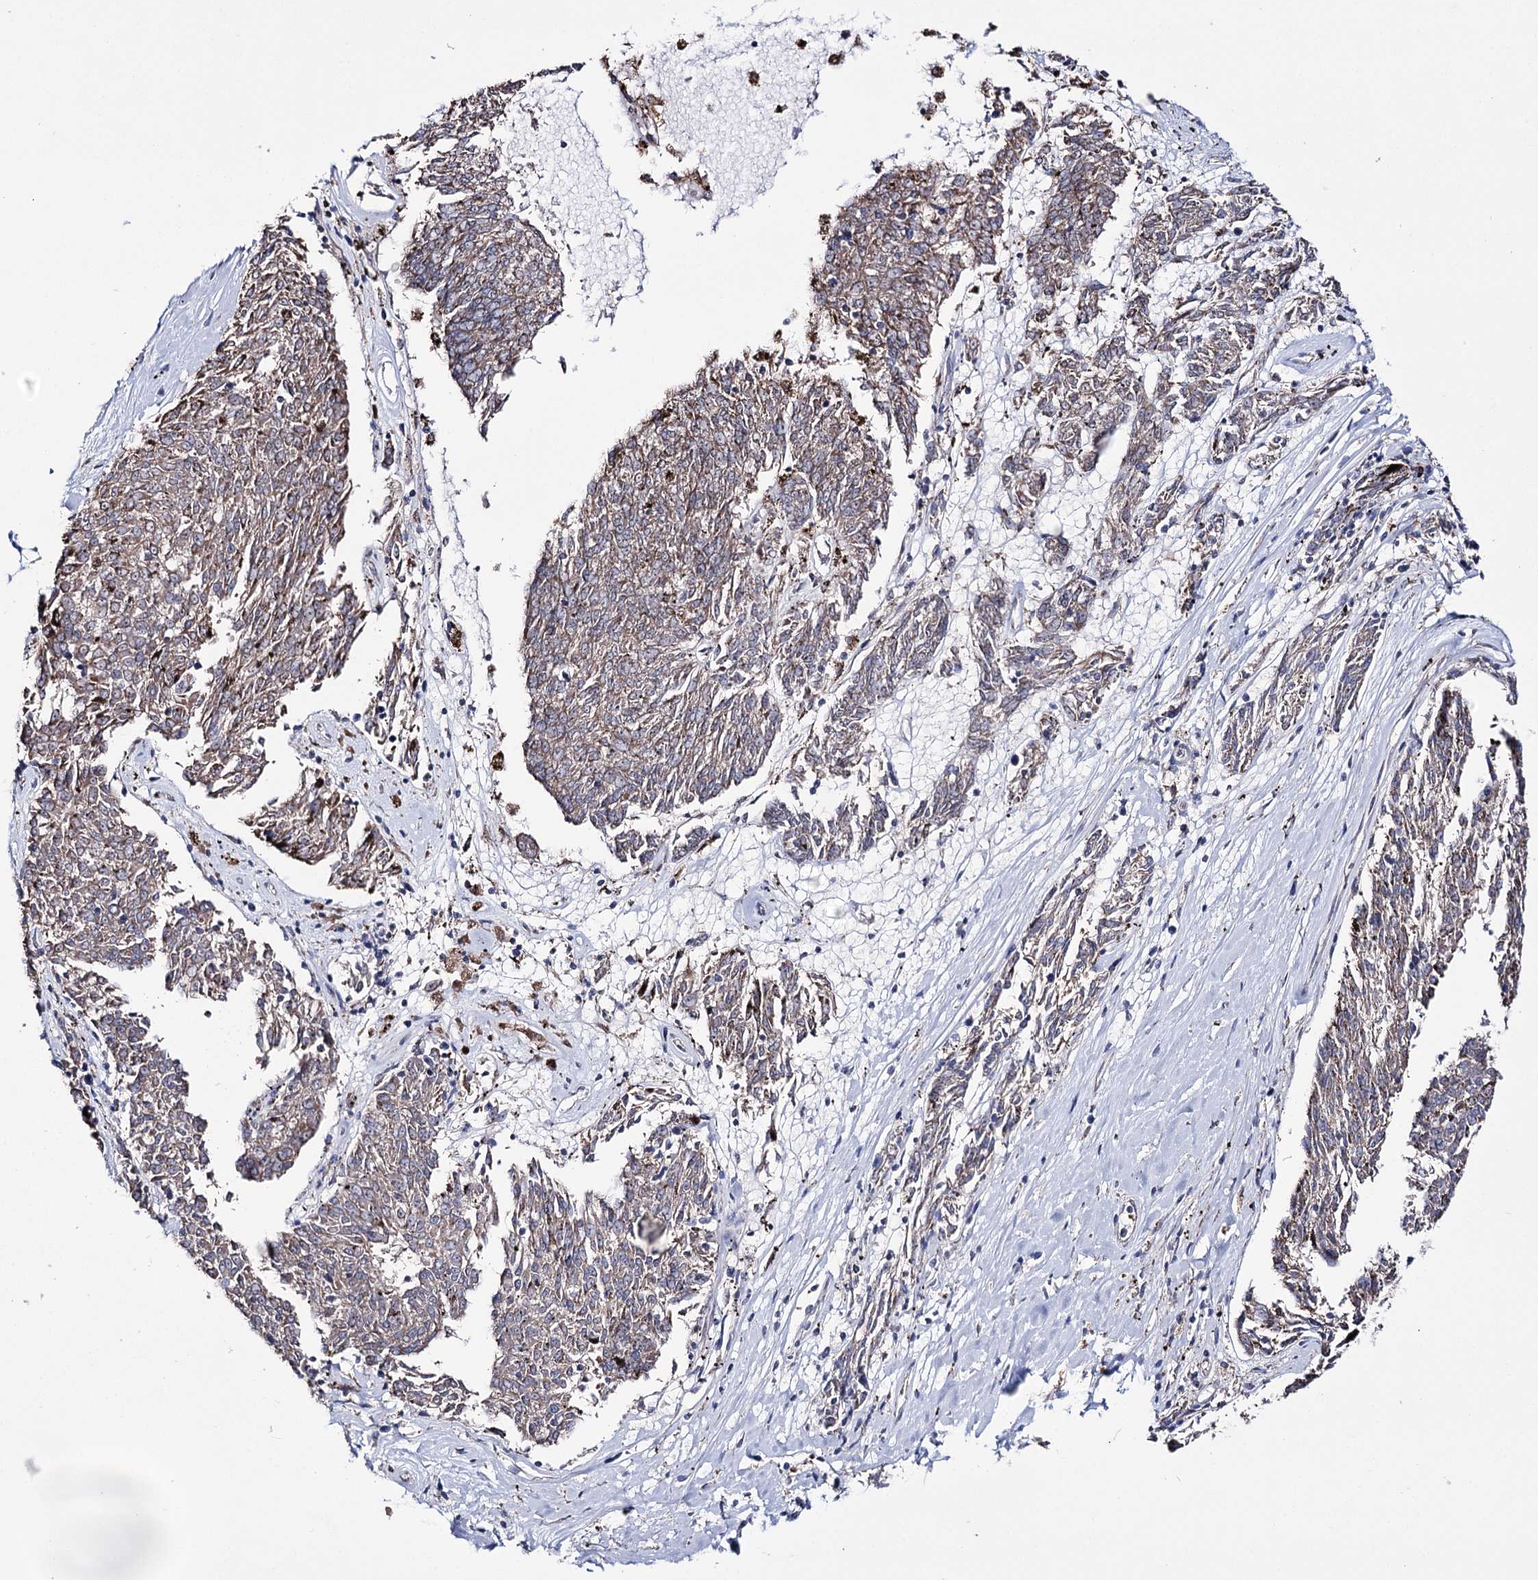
{"staining": {"intensity": "weak", "quantity": ">75%", "location": "cytoplasmic/membranous"}, "tissue": "melanoma", "cell_type": "Tumor cells", "image_type": "cancer", "snomed": [{"axis": "morphology", "description": "Malignant melanoma, NOS"}, {"axis": "topography", "description": "Skin"}], "caption": "Immunohistochemistry staining of melanoma, which shows low levels of weak cytoplasmic/membranous staining in approximately >75% of tumor cells indicating weak cytoplasmic/membranous protein positivity. The staining was performed using DAB (3,3'-diaminobenzidine) (brown) for protein detection and nuclei were counterstained in hematoxylin (blue).", "gene": "PTER", "patient": {"sex": "female", "age": 72}}